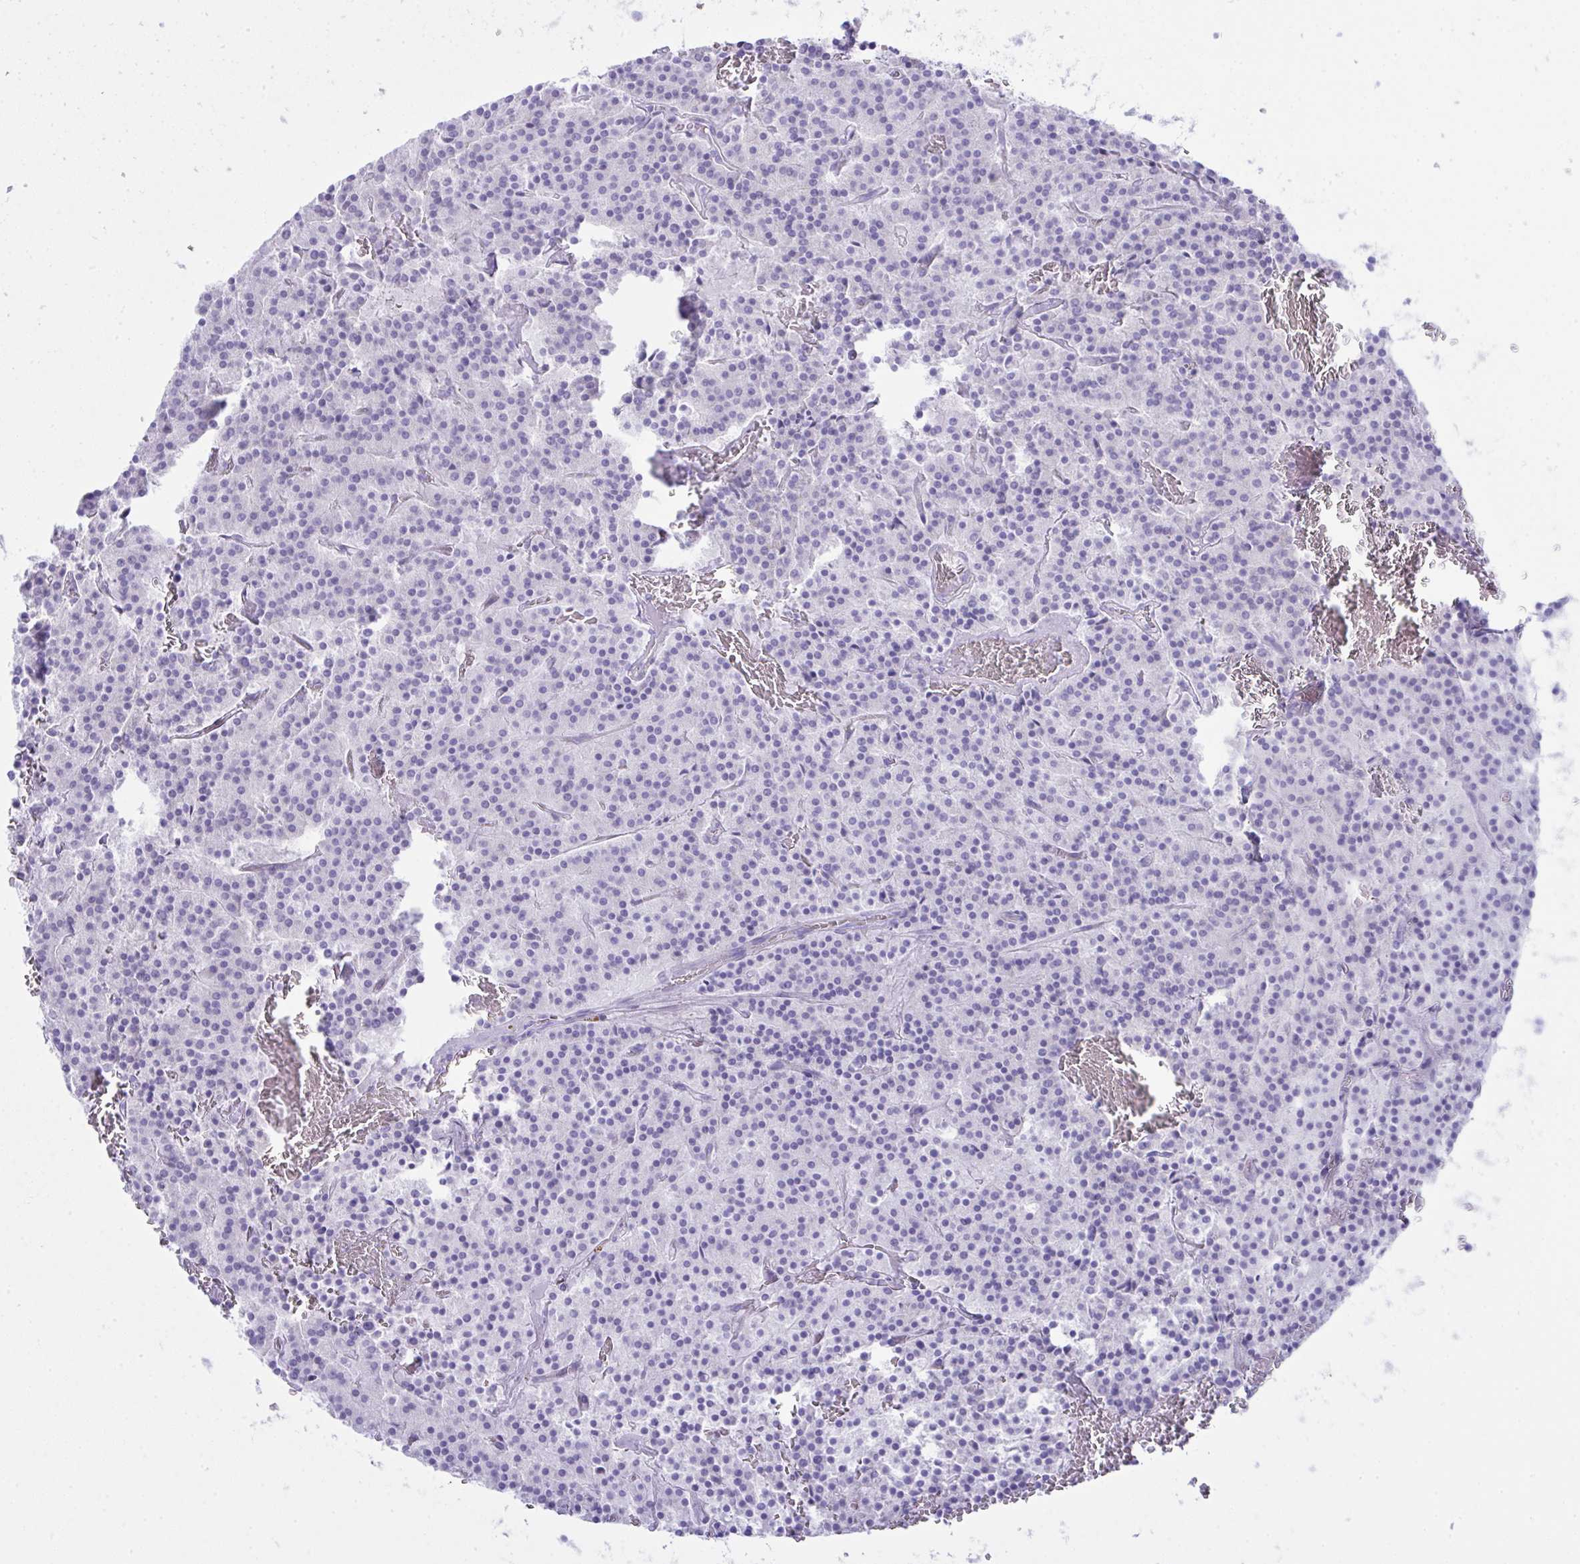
{"staining": {"intensity": "negative", "quantity": "none", "location": "none"}, "tissue": "carcinoid", "cell_type": "Tumor cells", "image_type": "cancer", "snomed": [{"axis": "morphology", "description": "Carcinoid, malignant, NOS"}, {"axis": "topography", "description": "Lung"}], "caption": "Carcinoid (malignant) stained for a protein using immunohistochemistry (IHC) demonstrates no staining tumor cells.", "gene": "GLB1L2", "patient": {"sex": "male", "age": 70}}